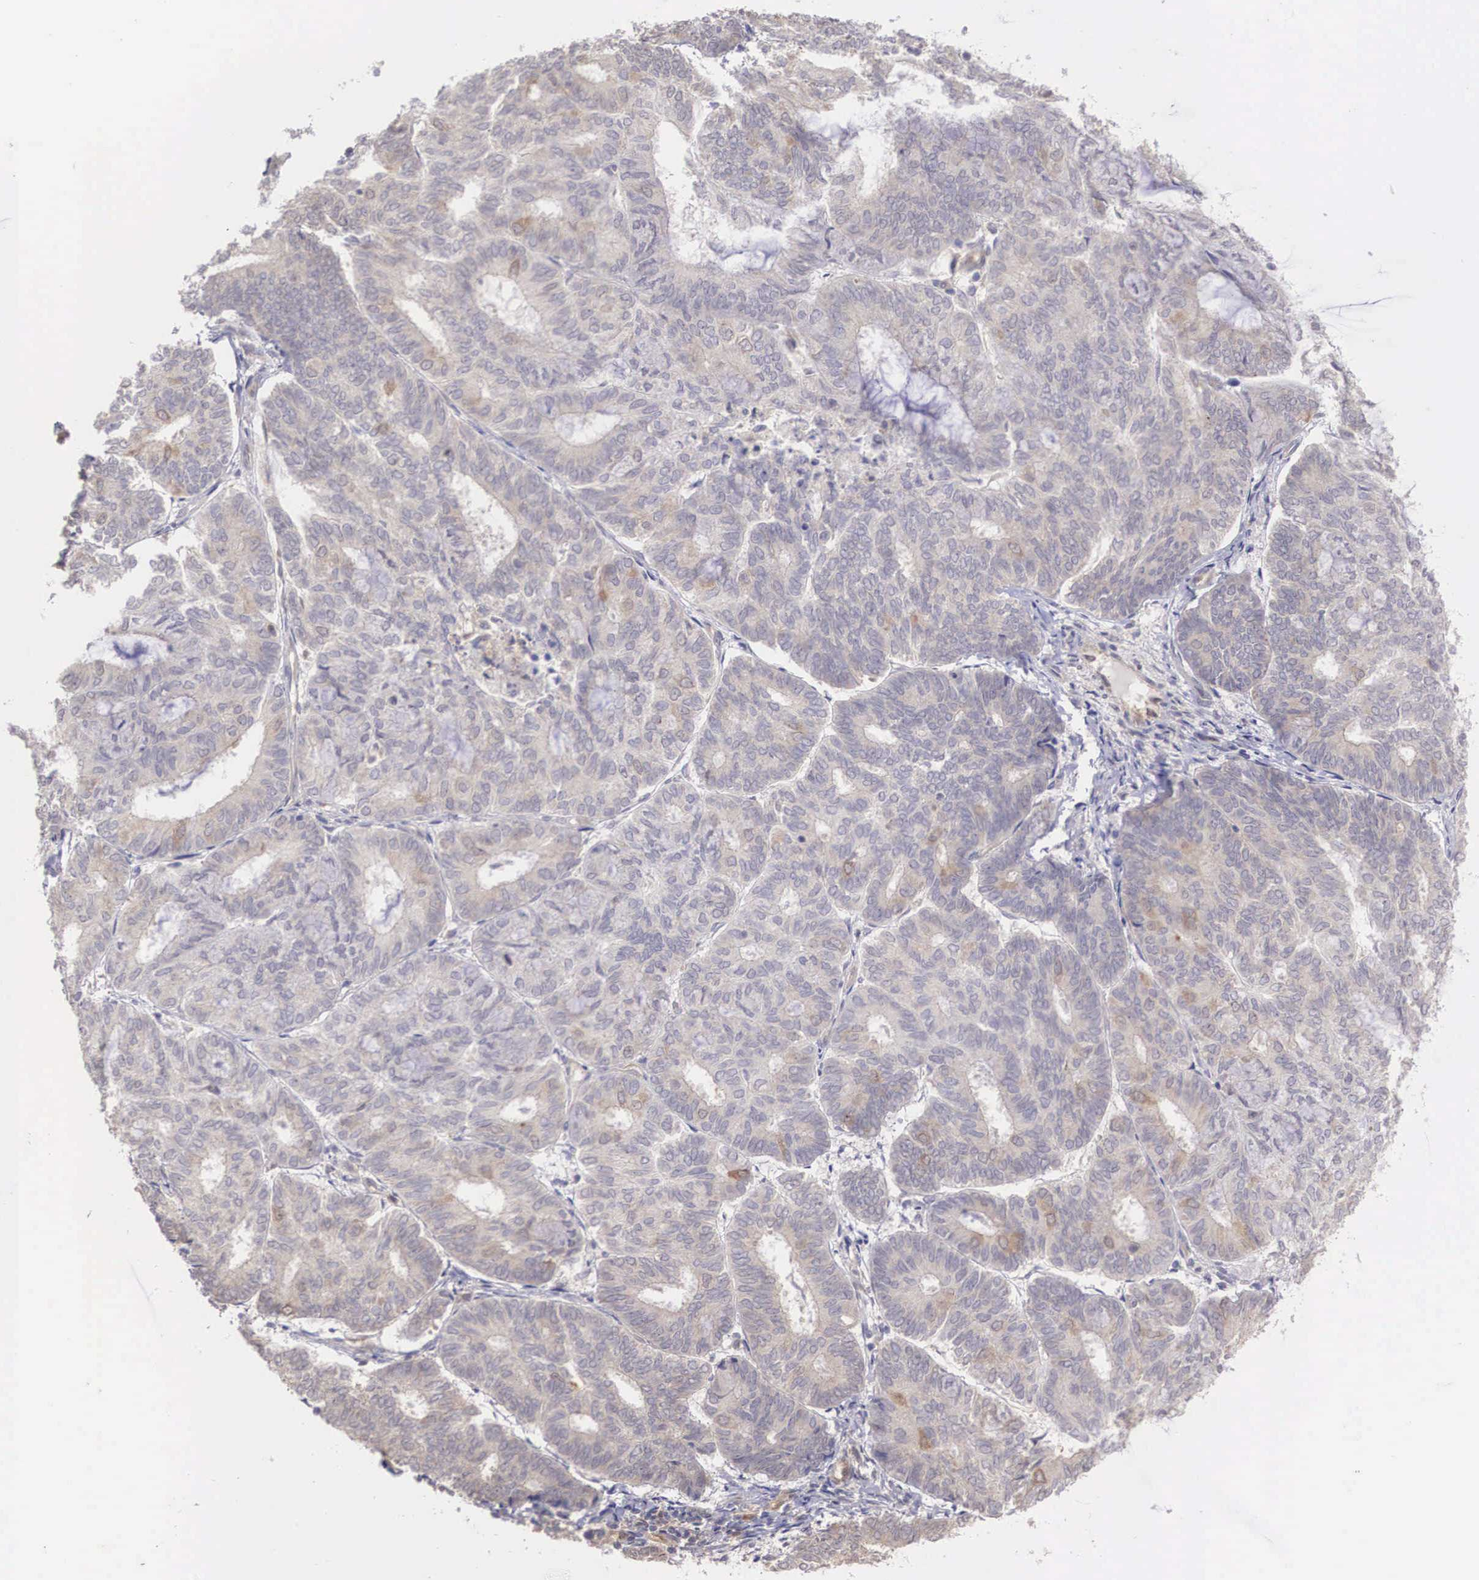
{"staining": {"intensity": "weak", "quantity": "25%-75%", "location": "cytoplasmic/membranous"}, "tissue": "endometrial cancer", "cell_type": "Tumor cells", "image_type": "cancer", "snomed": [{"axis": "morphology", "description": "Adenocarcinoma, NOS"}, {"axis": "topography", "description": "Endometrium"}], "caption": "Immunohistochemical staining of human adenocarcinoma (endometrial) shows weak cytoplasmic/membranous protein expression in approximately 25%-75% of tumor cells.", "gene": "DNAJB7", "patient": {"sex": "female", "age": 59}}